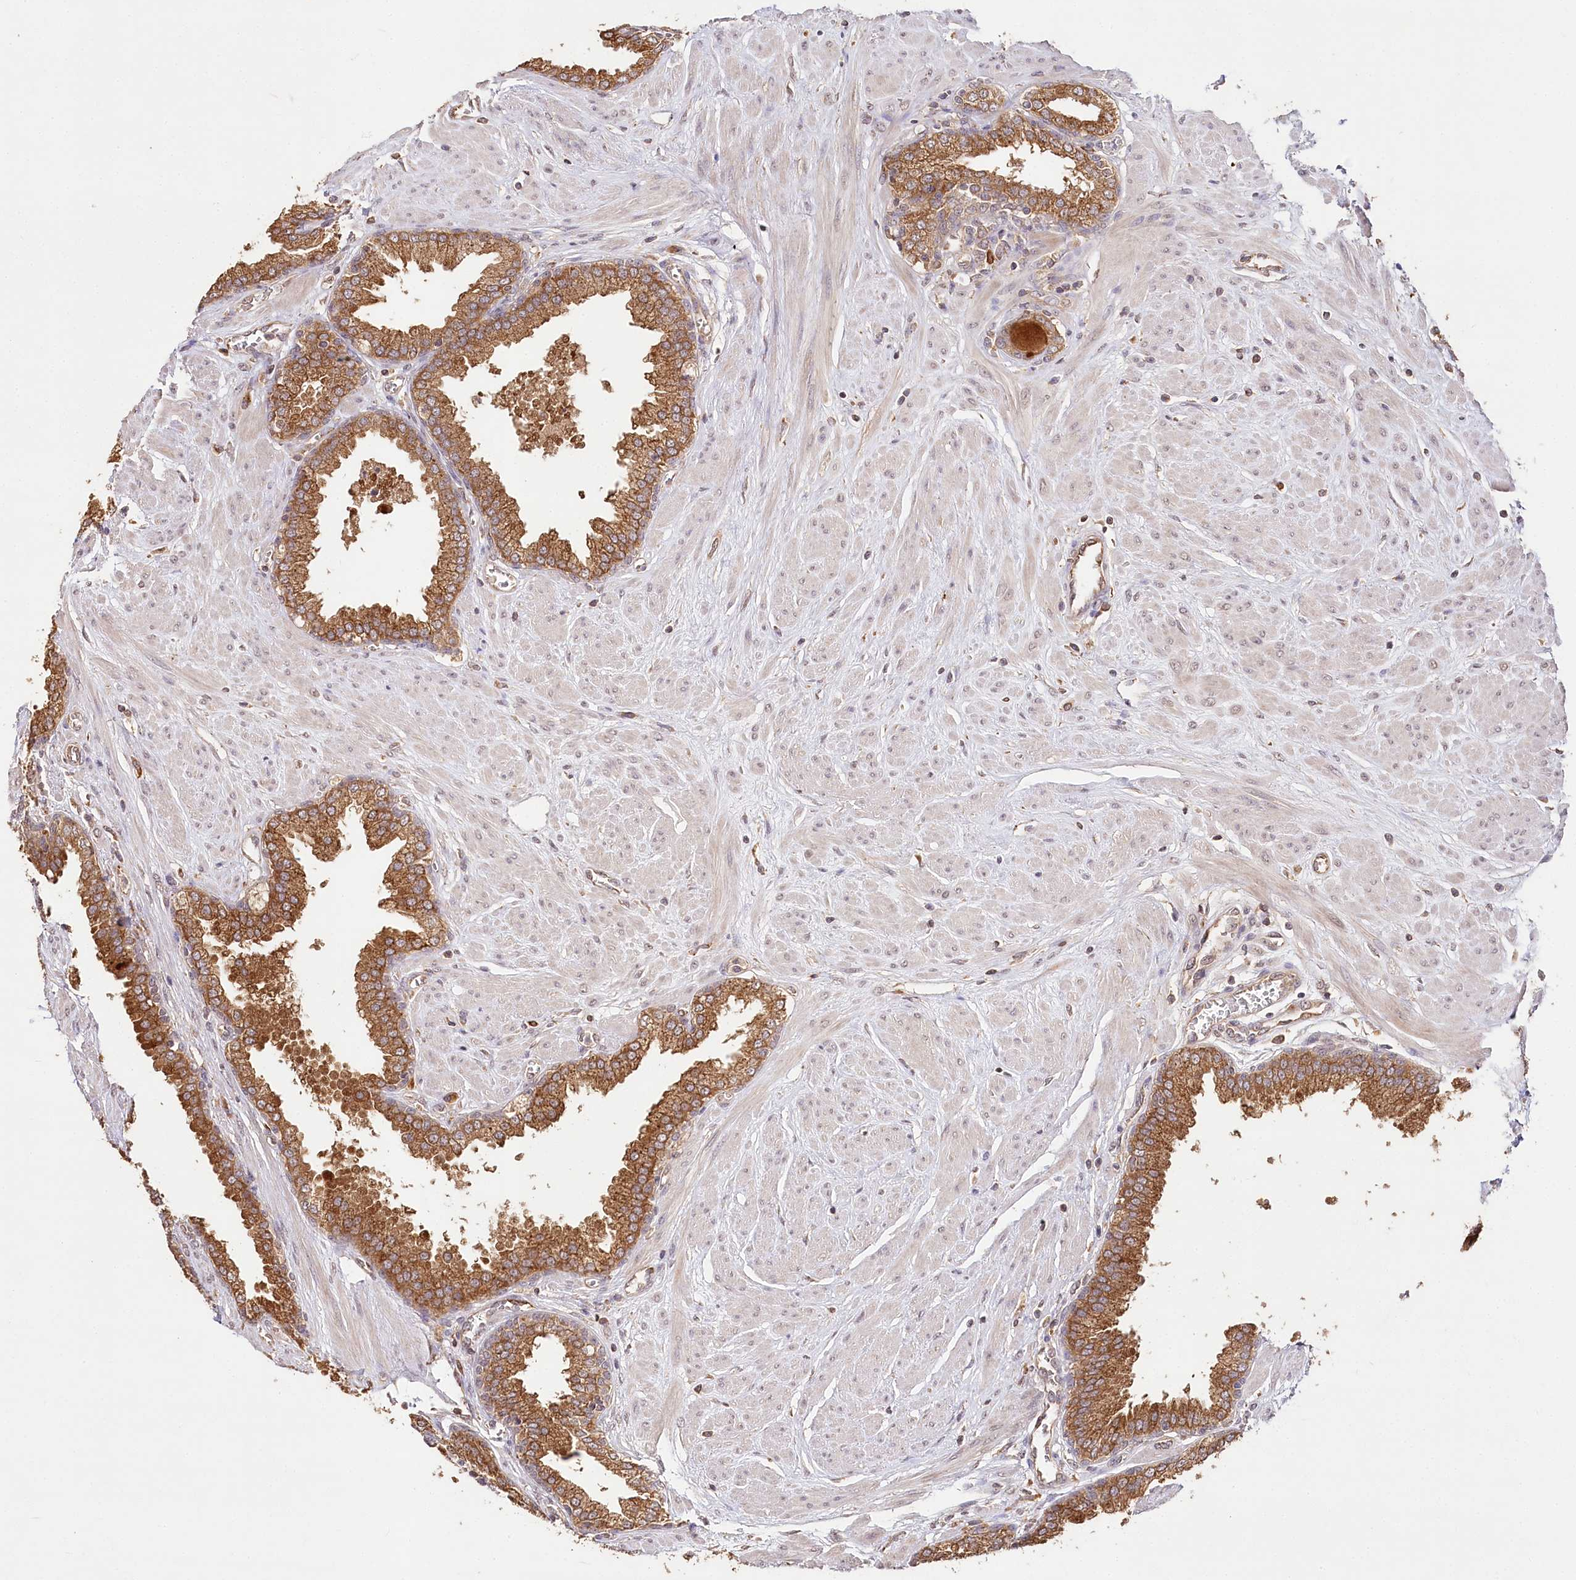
{"staining": {"intensity": "strong", "quantity": ">75%", "location": "cytoplasmic/membranous"}, "tissue": "prostate", "cell_type": "Glandular cells", "image_type": "normal", "snomed": [{"axis": "morphology", "description": "Normal tissue, NOS"}, {"axis": "topography", "description": "Prostate"}], "caption": "Brown immunohistochemical staining in normal prostate shows strong cytoplasmic/membranous positivity in approximately >75% of glandular cells.", "gene": "DMXL1", "patient": {"sex": "male", "age": 51}}